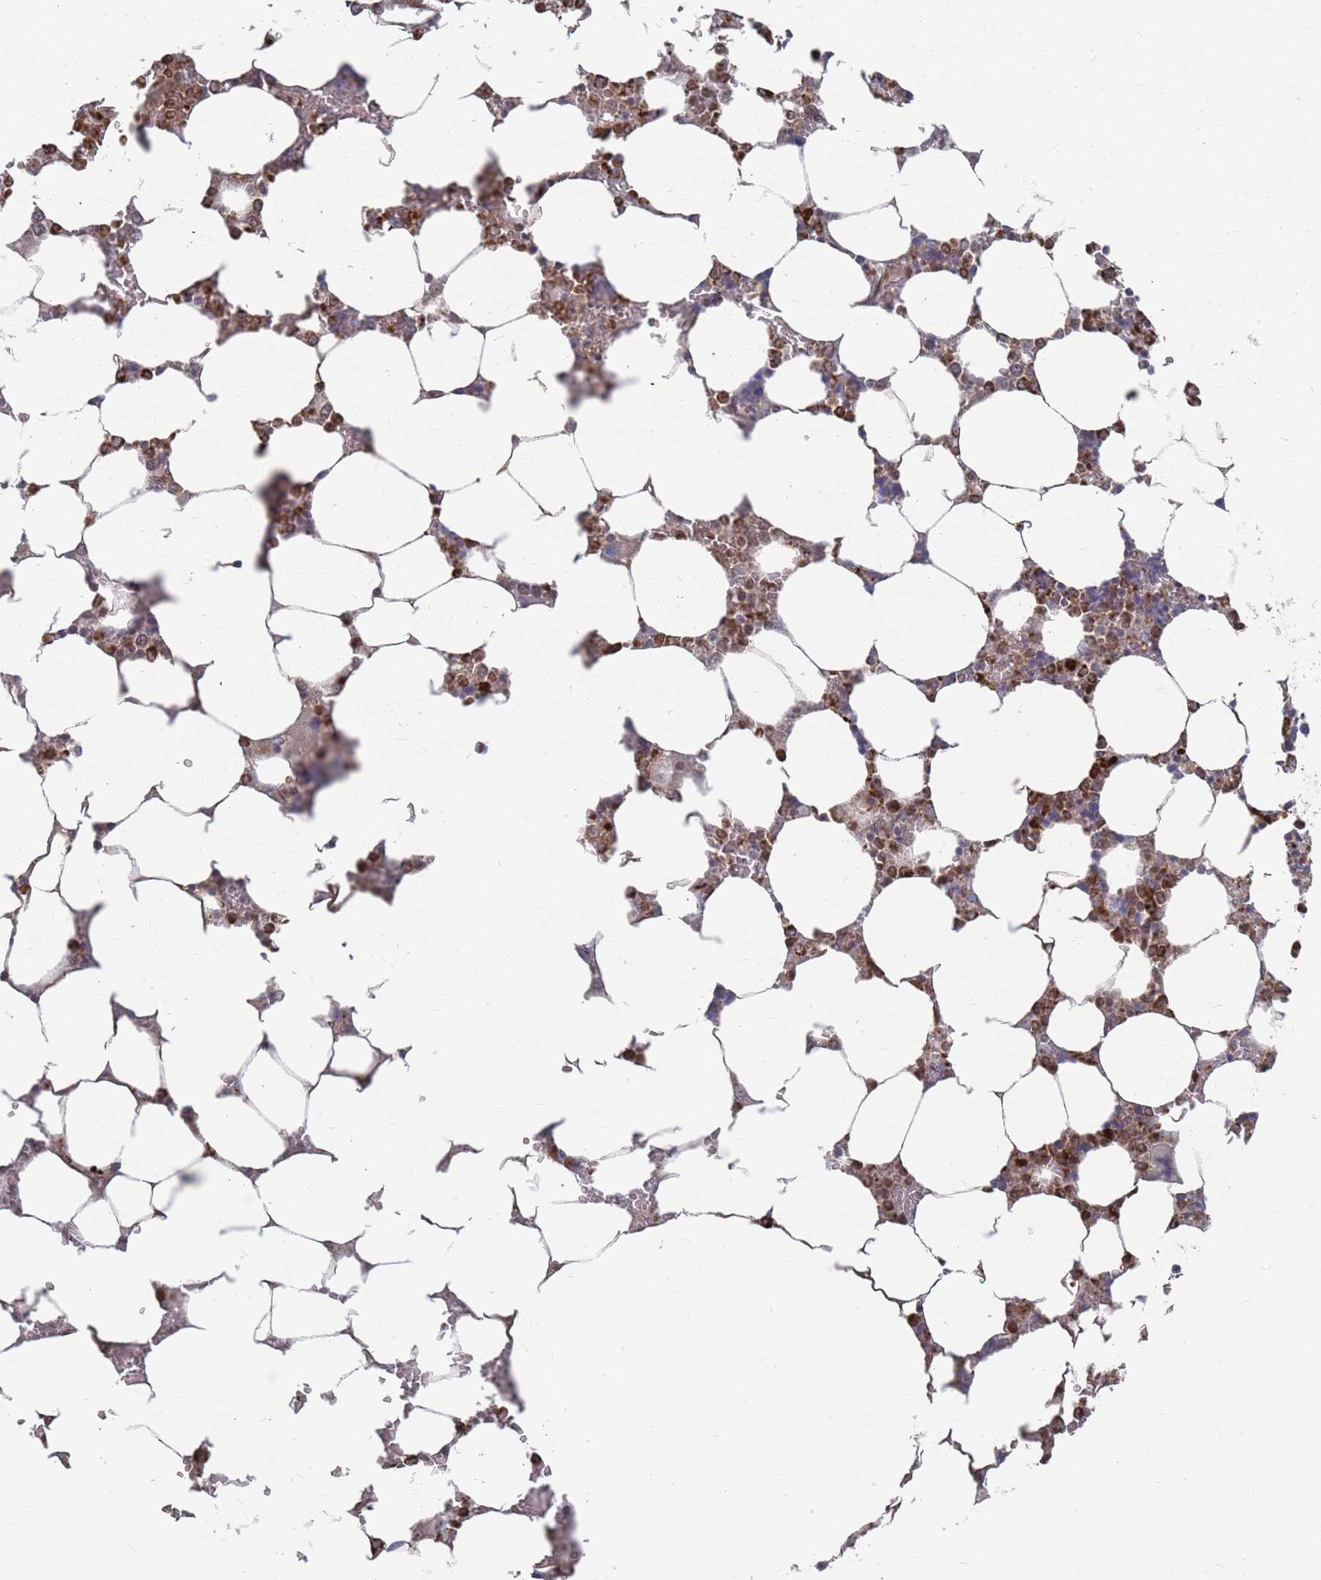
{"staining": {"intensity": "moderate", "quantity": ">75%", "location": "cytoplasmic/membranous"}, "tissue": "bone marrow", "cell_type": "Hematopoietic cells", "image_type": "normal", "snomed": [{"axis": "morphology", "description": "Normal tissue, NOS"}, {"axis": "topography", "description": "Bone marrow"}], "caption": "A brown stain shows moderate cytoplasmic/membranous staining of a protein in hematopoietic cells of normal bone marrow.", "gene": "FMO4", "patient": {"sex": "male", "age": 64}}